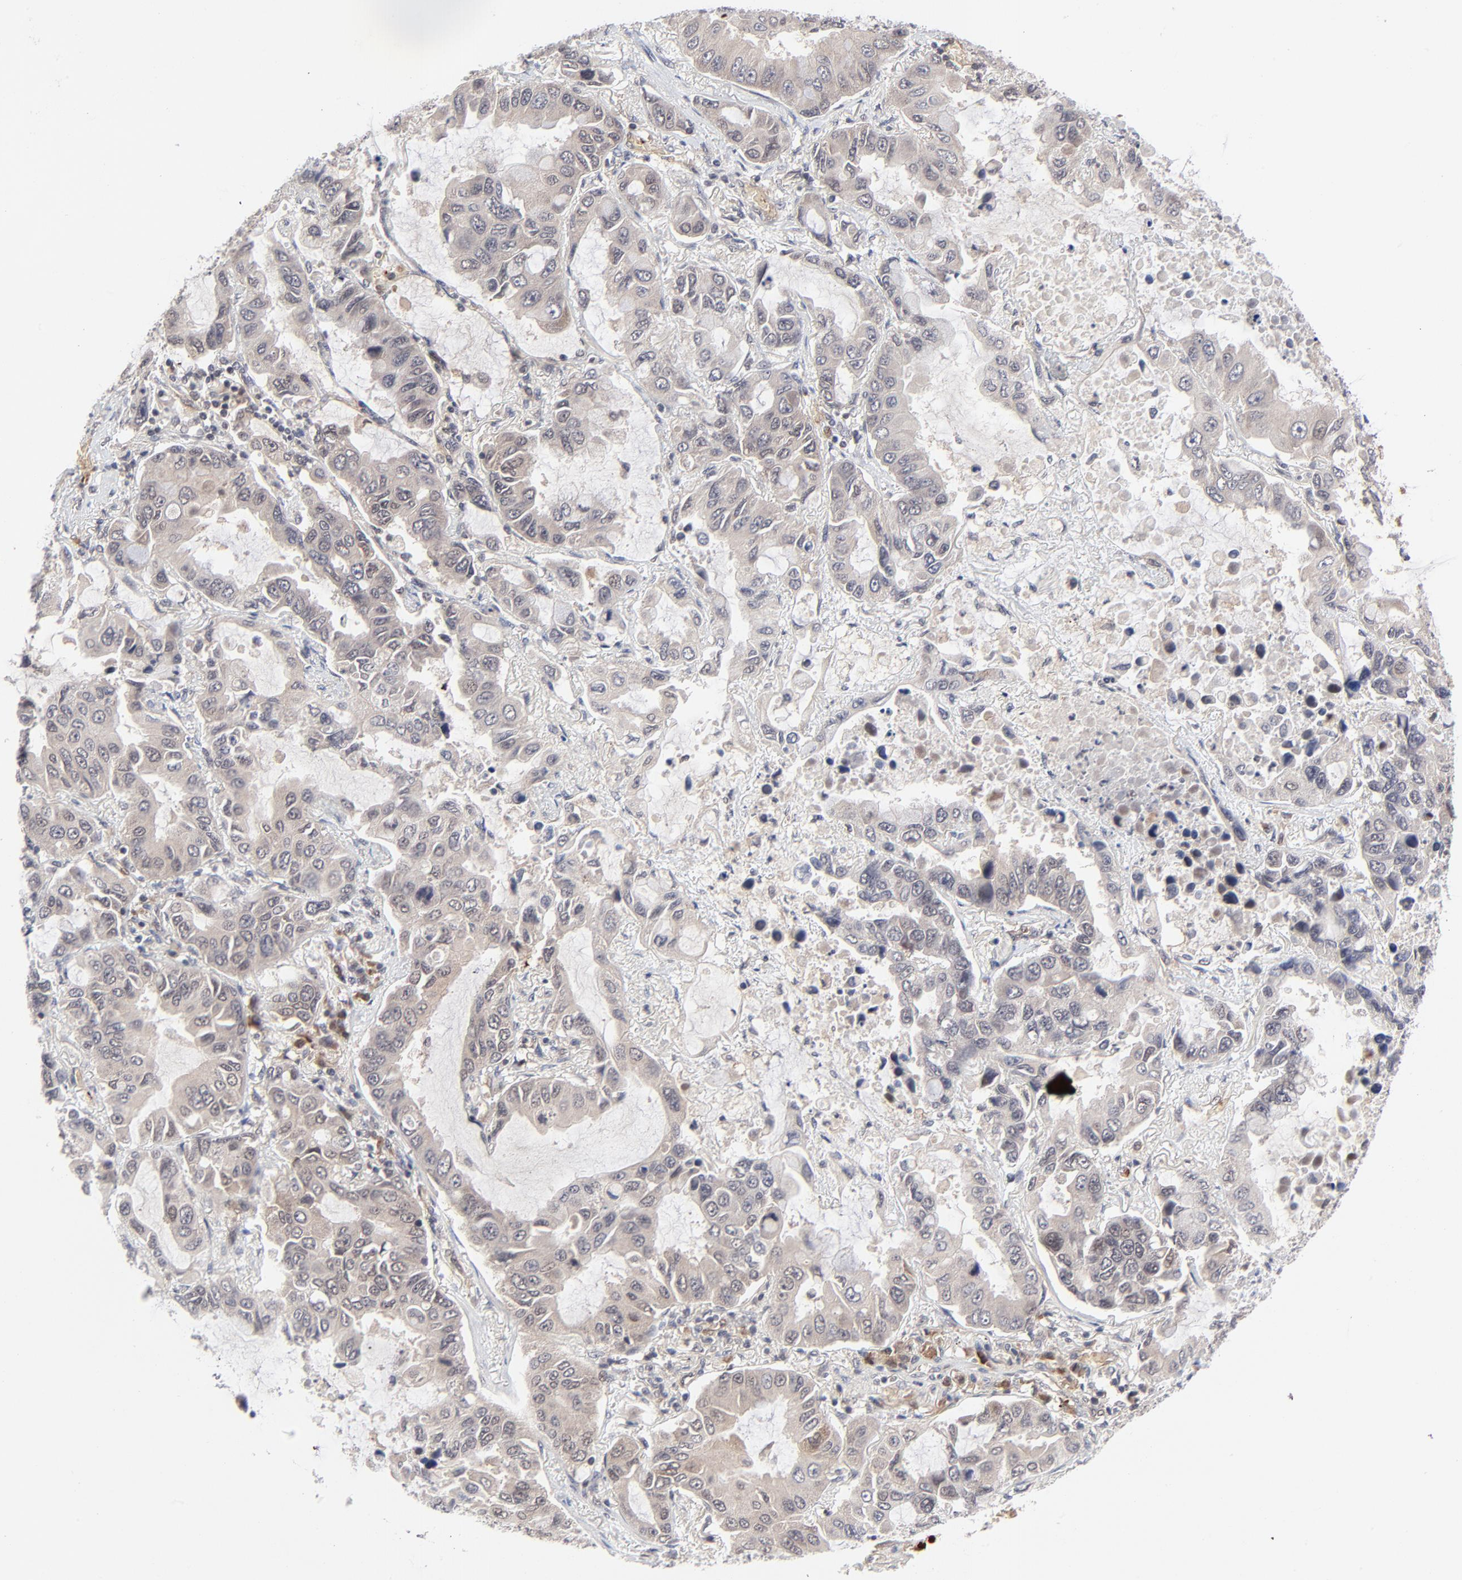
{"staining": {"intensity": "moderate", "quantity": "25%-75%", "location": "cytoplasmic/membranous"}, "tissue": "lung cancer", "cell_type": "Tumor cells", "image_type": "cancer", "snomed": [{"axis": "morphology", "description": "Adenocarcinoma, NOS"}, {"axis": "topography", "description": "Lung"}], "caption": "Immunohistochemical staining of human lung adenocarcinoma exhibits medium levels of moderate cytoplasmic/membranous protein positivity in approximately 25%-75% of tumor cells. The staining is performed using DAB (3,3'-diaminobenzidine) brown chromogen to label protein expression. The nuclei are counter-stained blue using hematoxylin.", "gene": "CASP10", "patient": {"sex": "male", "age": 64}}